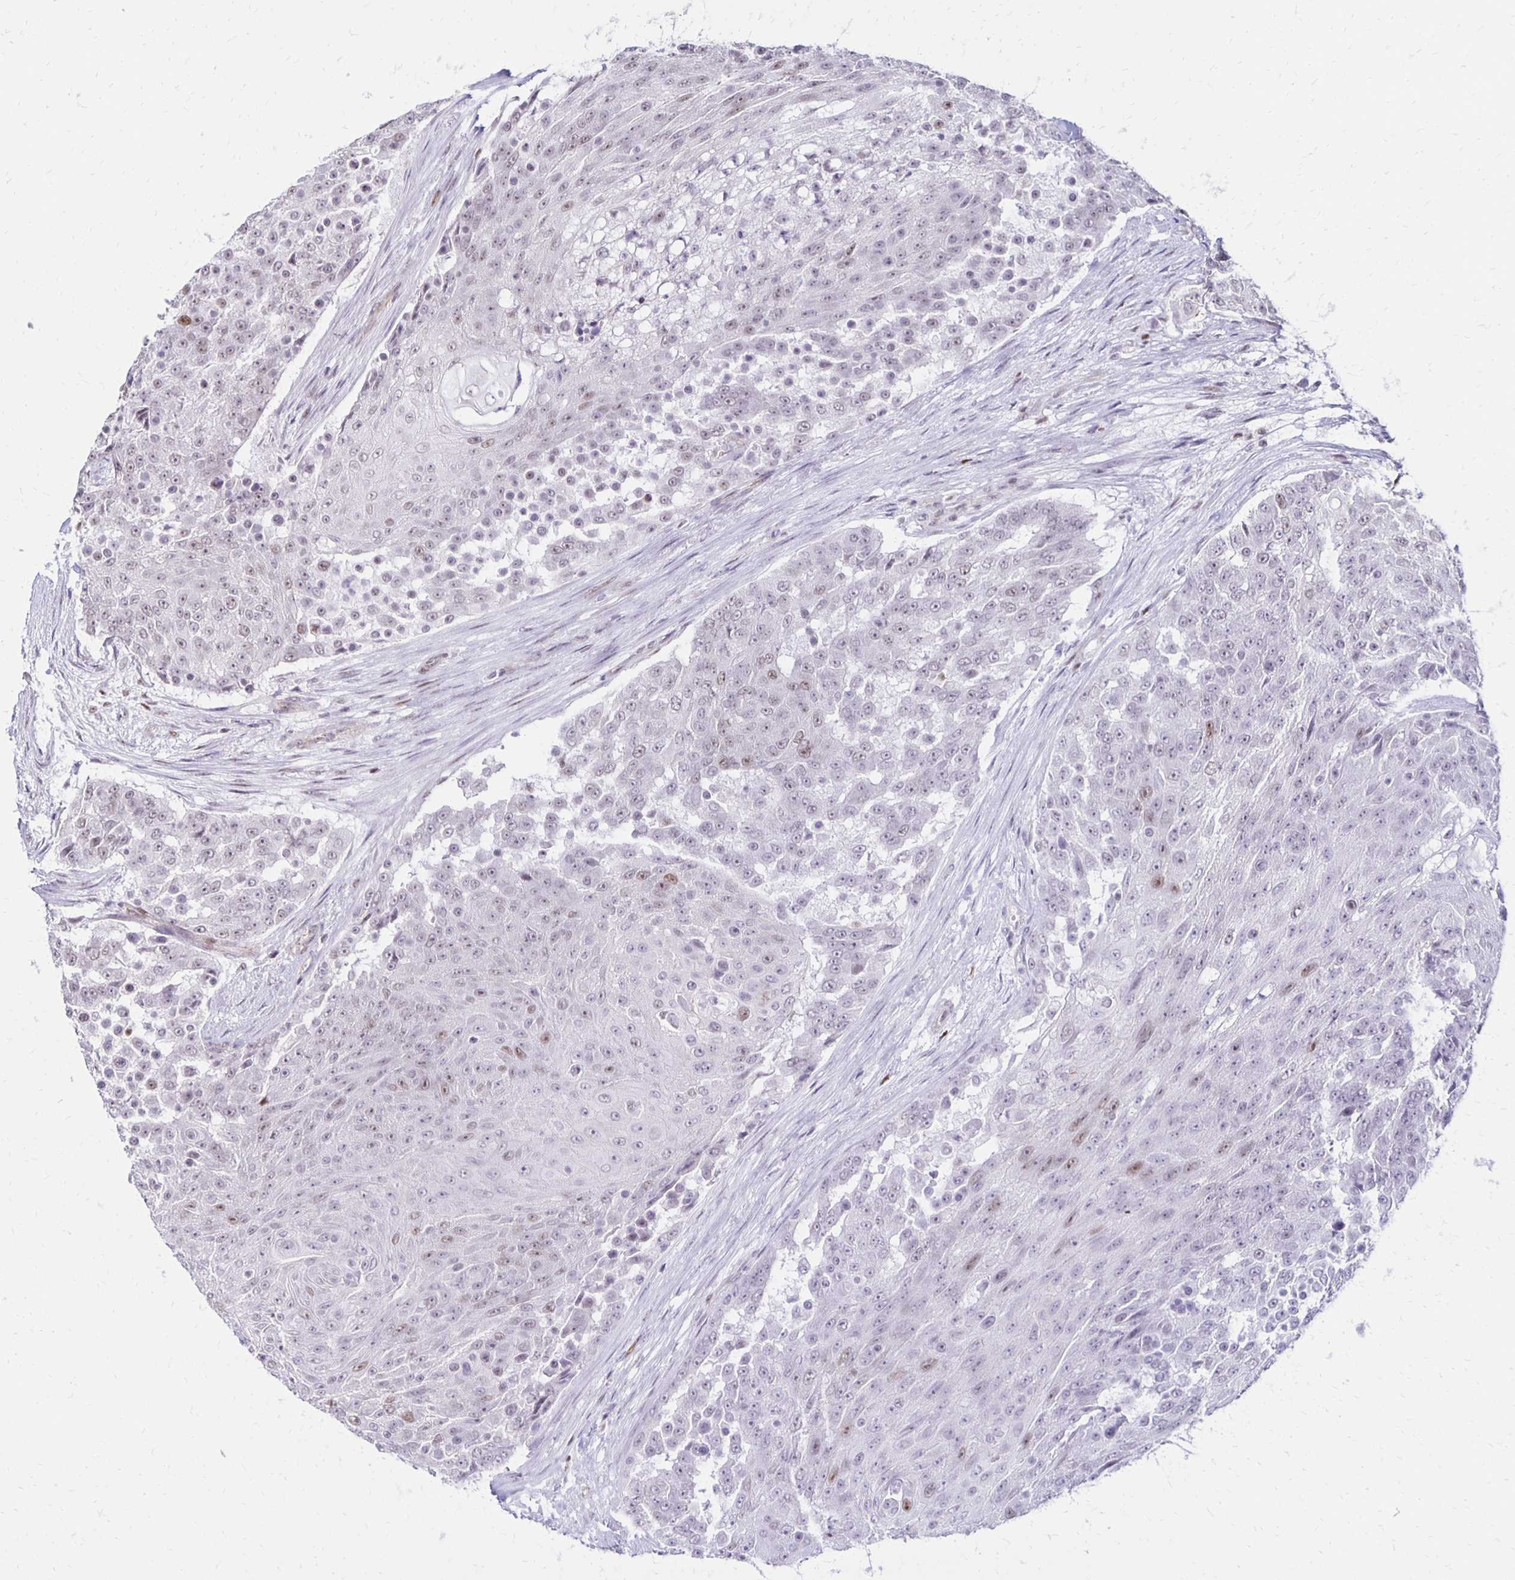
{"staining": {"intensity": "weak", "quantity": "<25%", "location": "nuclear"}, "tissue": "urothelial cancer", "cell_type": "Tumor cells", "image_type": "cancer", "snomed": [{"axis": "morphology", "description": "Urothelial carcinoma, High grade"}, {"axis": "topography", "description": "Urinary bladder"}], "caption": "High power microscopy photomicrograph of an immunohistochemistry photomicrograph of urothelial carcinoma (high-grade), revealing no significant expression in tumor cells.", "gene": "DDB2", "patient": {"sex": "female", "age": 63}}